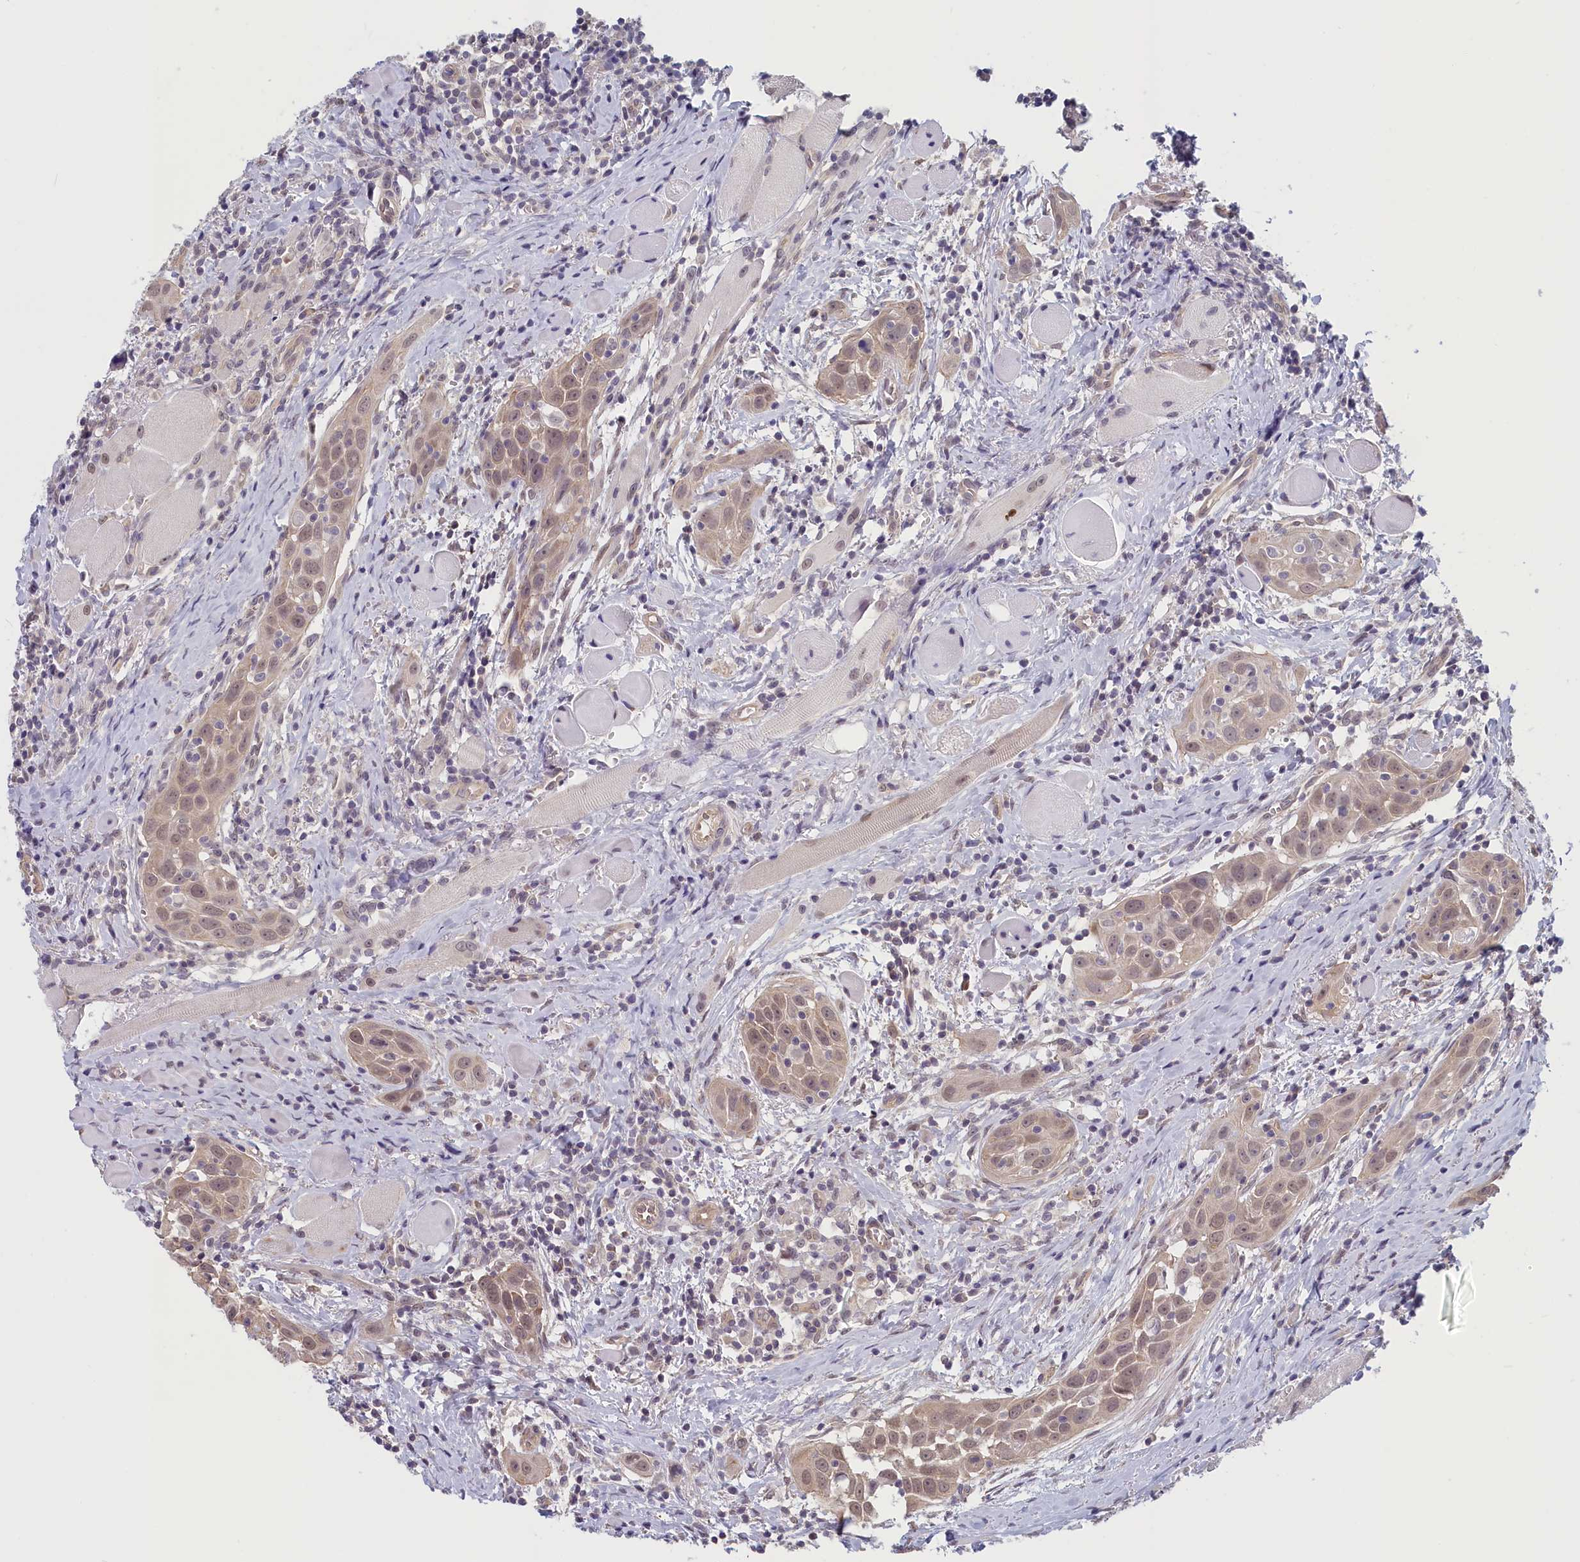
{"staining": {"intensity": "weak", "quantity": ">75%", "location": "nuclear"}, "tissue": "head and neck cancer", "cell_type": "Tumor cells", "image_type": "cancer", "snomed": [{"axis": "morphology", "description": "Squamous cell carcinoma, NOS"}, {"axis": "topography", "description": "Oral tissue"}, {"axis": "topography", "description": "Head-Neck"}], "caption": "Weak nuclear staining for a protein is identified in approximately >75% of tumor cells of squamous cell carcinoma (head and neck) using immunohistochemistry (IHC).", "gene": "C19orf44", "patient": {"sex": "female", "age": 50}}